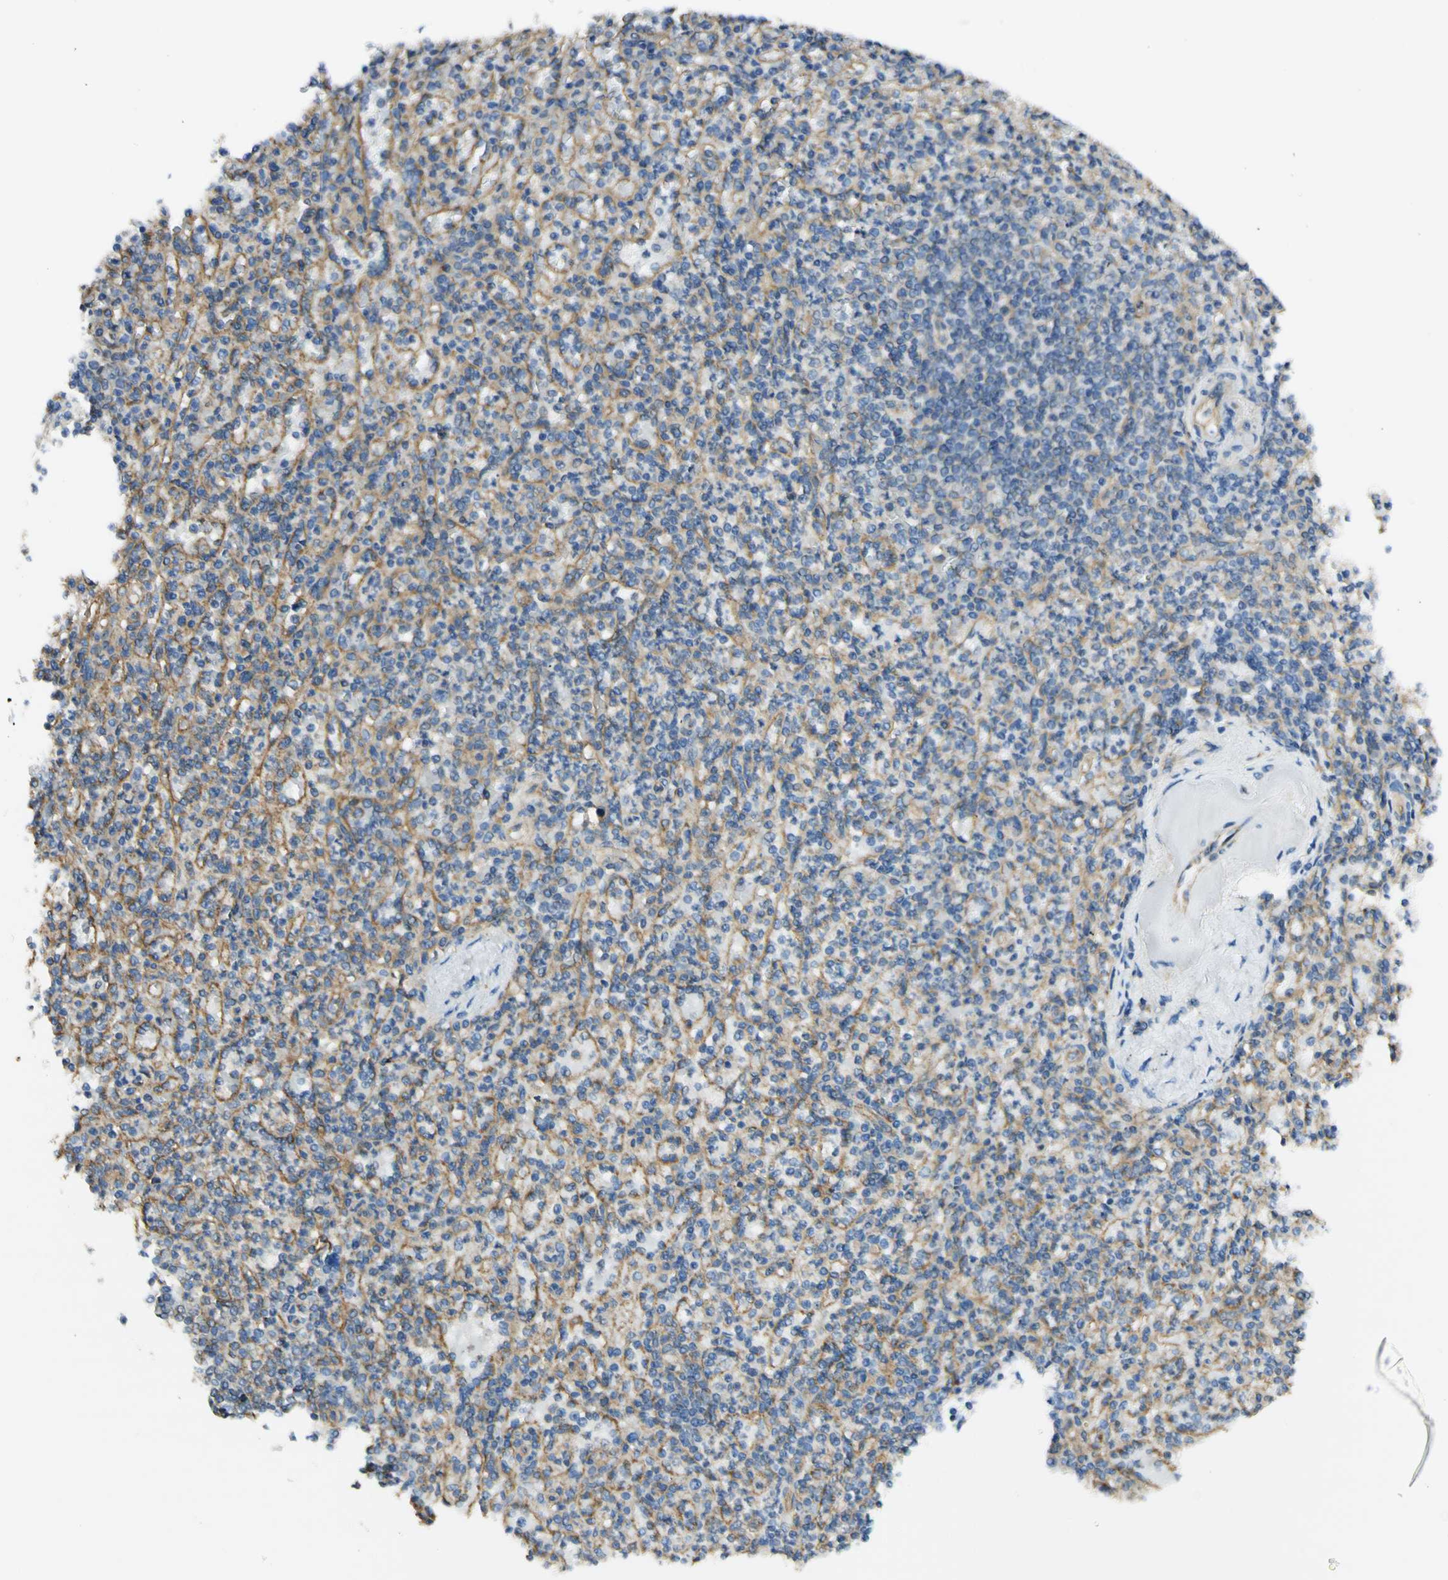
{"staining": {"intensity": "negative", "quantity": "none", "location": "none"}, "tissue": "spleen", "cell_type": "Cells in red pulp", "image_type": "normal", "snomed": [{"axis": "morphology", "description": "Normal tissue, NOS"}, {"axis": "topography", "description": "Spleen"}], "caption": "DAB (3,3'-diaminobenzidine) immunohistochemical staining of benign human spleen demonstrates no significant staining in cells in red pulp. (DAB immunohistochemistry (IHC) with hematoxylin counter stain).", "gene": "CLTC", "patient": {"sex": "female", "age": 74}}